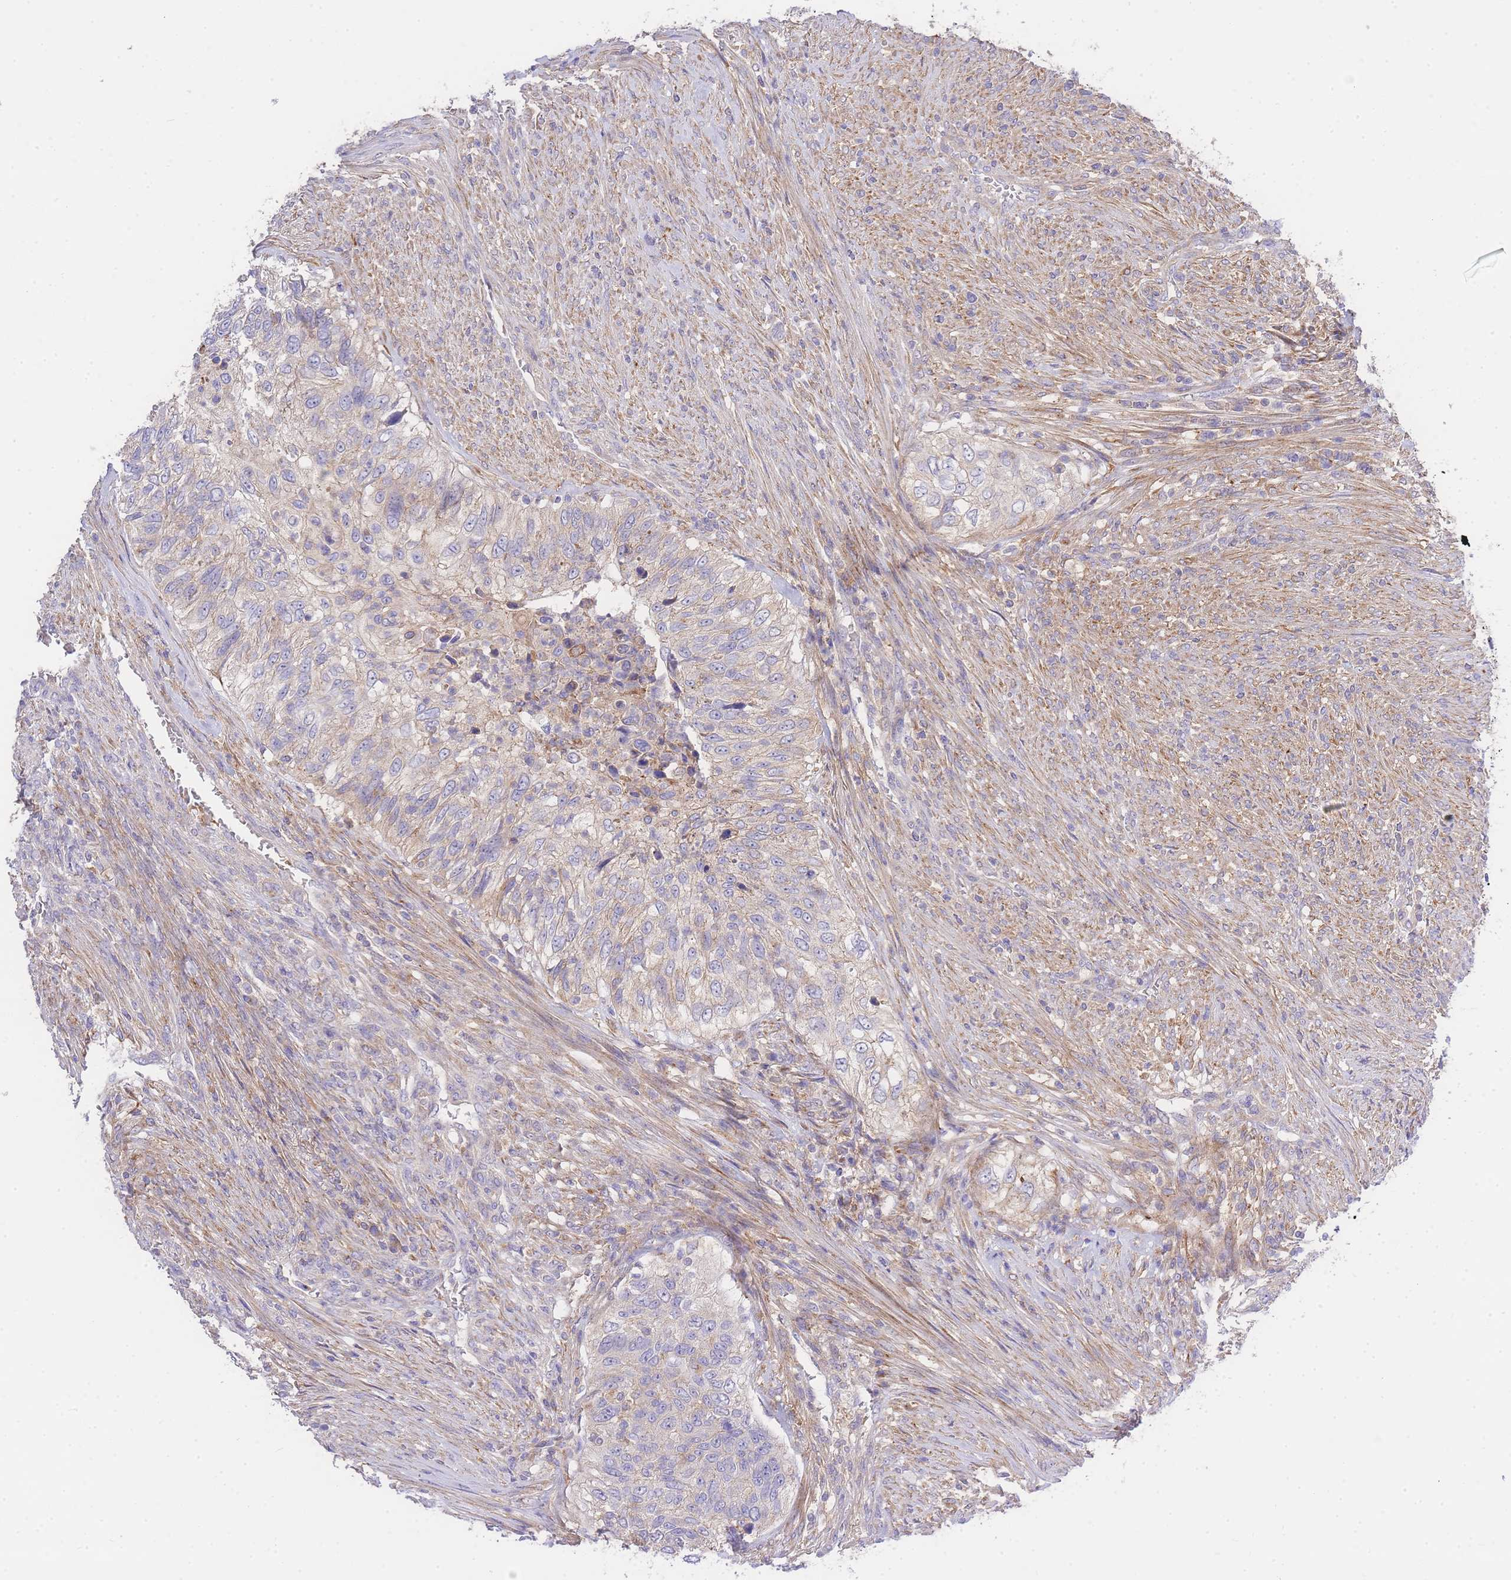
{"staining": {"intensity": "weak", "quantity": "<25%", "location": "cytoplasmic/membranous"}, "tissue": "urothelial cancer", "cell_type": "Tumor cells", "image_type": "cancer", "snomed": [{"axis": "morphology", "description": "Urothelial carcinoma, High grade"}, {"axis": "topography", "description": "Urinary bladder"}], "caption": "There is no significant positivity in tumor cells of urothelial carcinoma (high-grade).", "gene": "INSYN2B", "patient": {"sex": "female", "age": 60}}